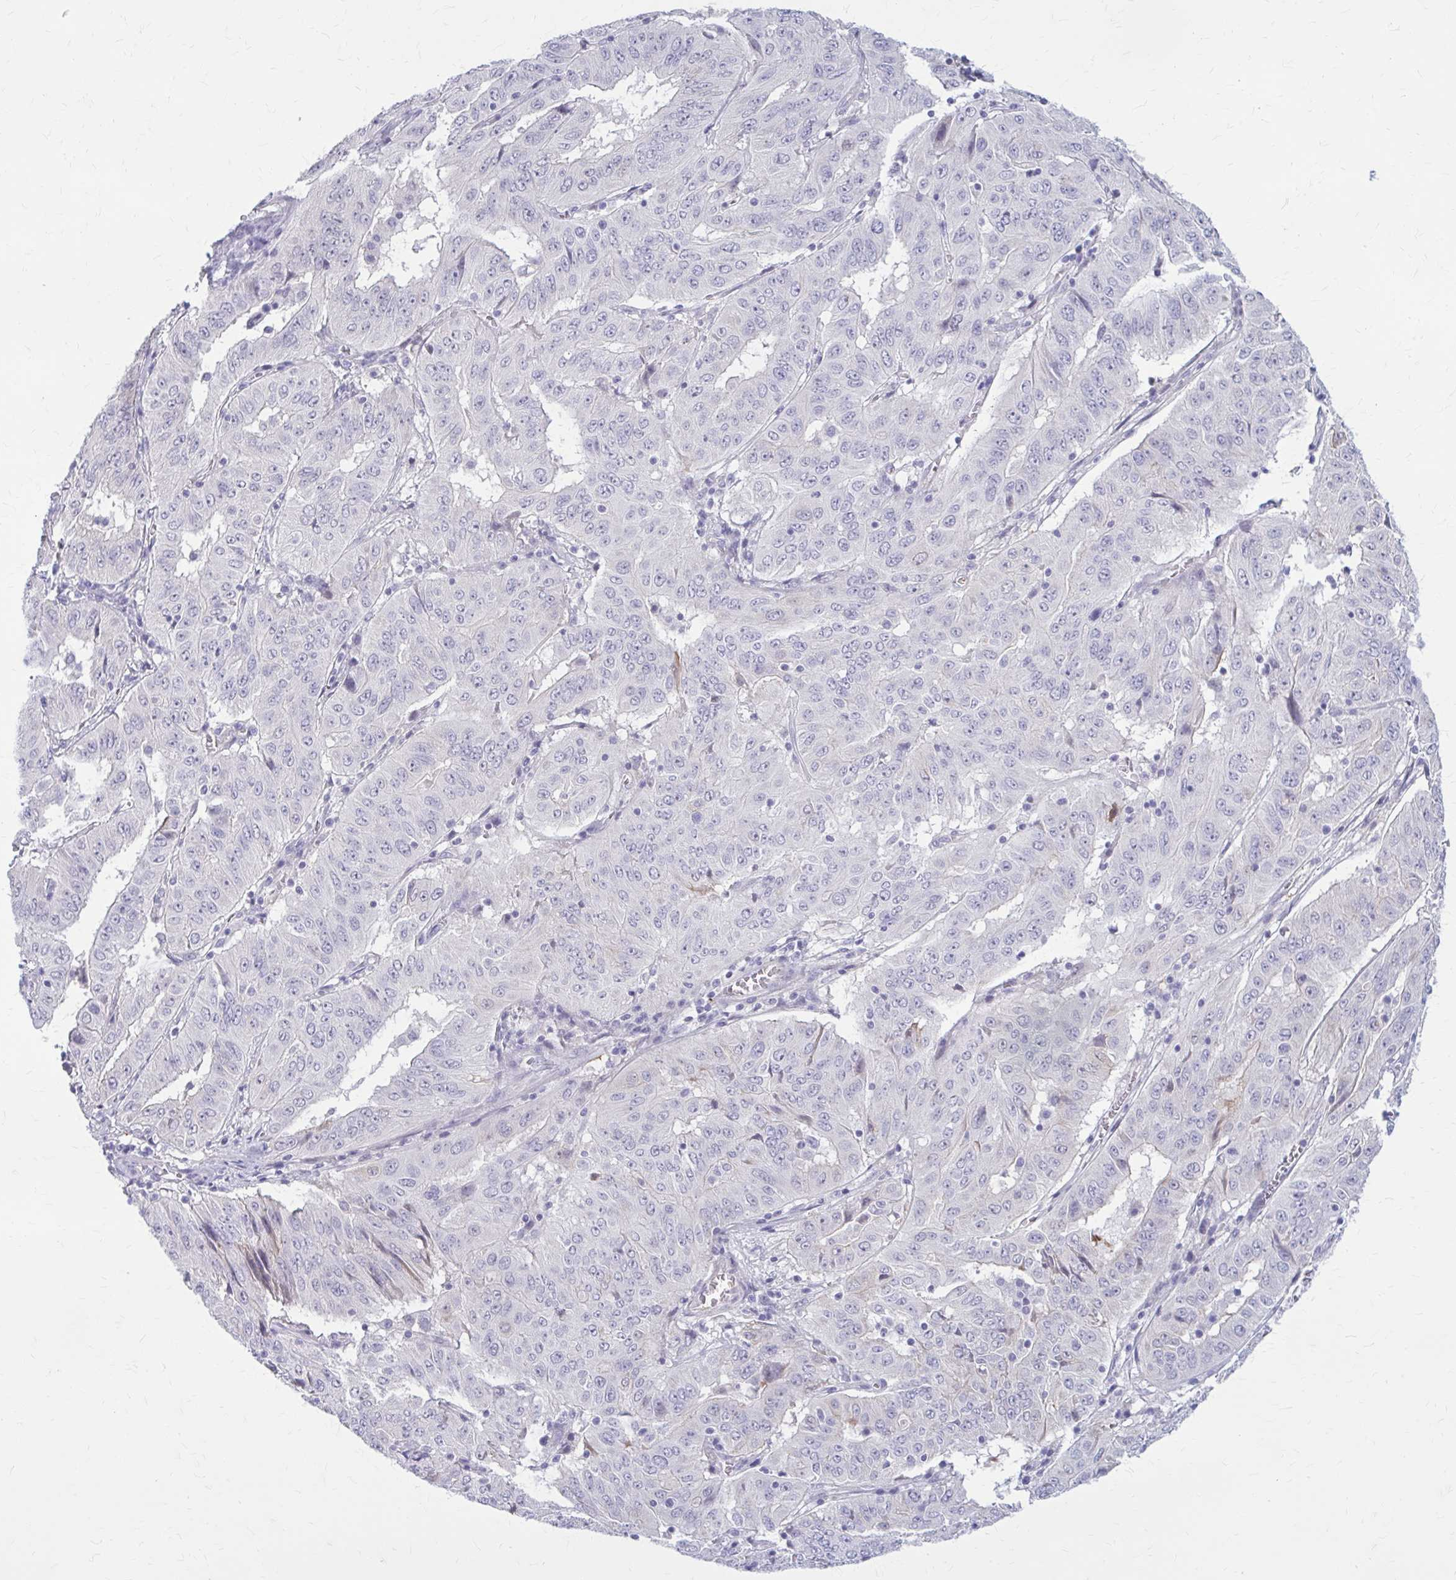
{"staining": {"intensity": "negative", "quantity": "none", "location": "none"}, "tissue": "pancreatic cancer", "cell_type": "Tumor cells", "image_type": "cancer", "snomed": [{"axis": "morphology", "description": "Adenocarcinoma, NOS"}, {"axis": "topography", "description": "Pancreas"}], "caption": "The immunohistochemistry image has no significant expression in tumor cells of pancreatic adenocarcinoma tissue.", "gene": "SERPIND1", "patient": {"sex": "male", "age": 63}}